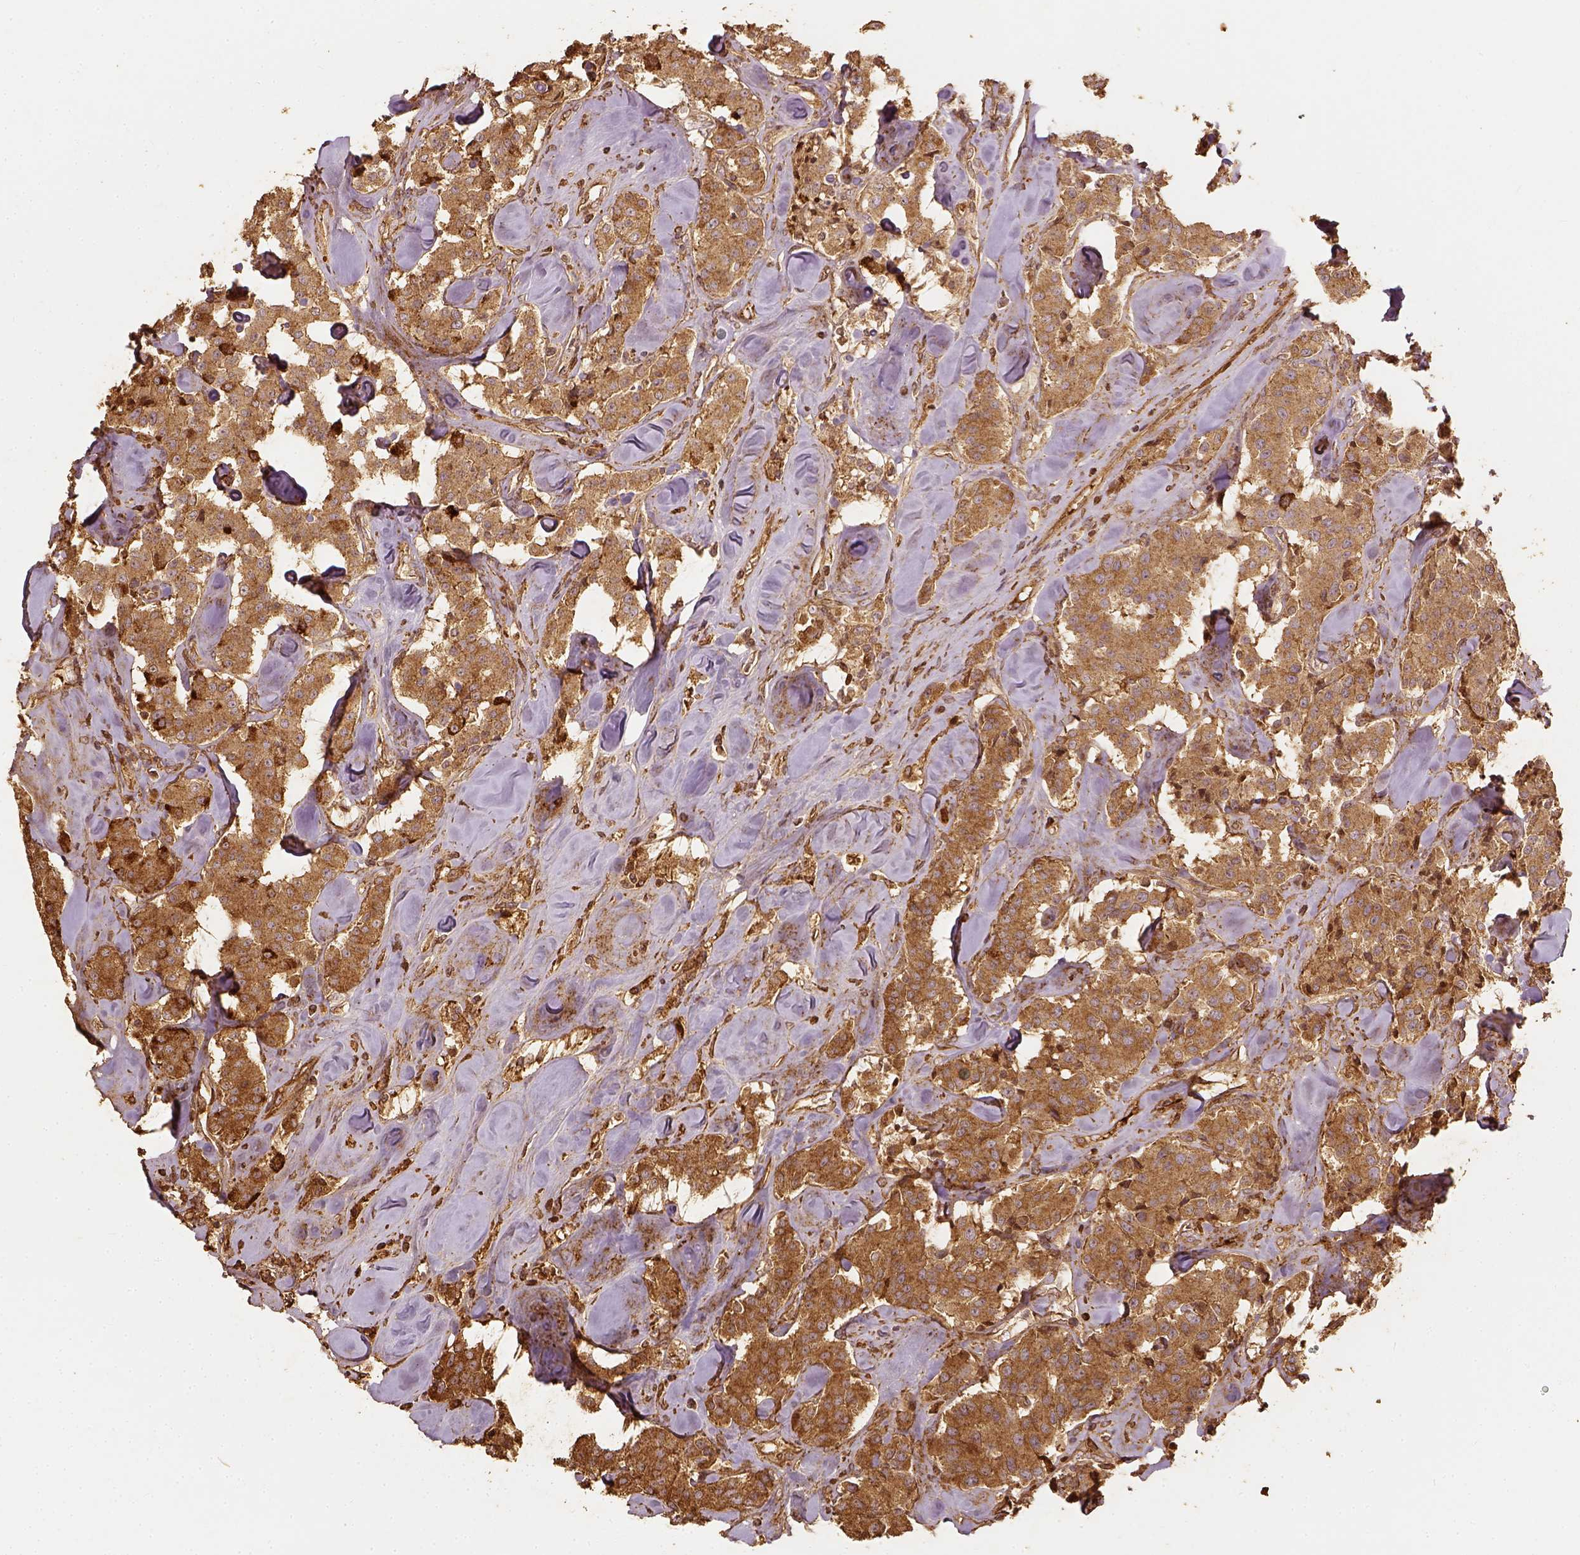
{"staining": {"intensity": "moderate", "quantity": ">75%", "location": "cytoplasmic/membranous"}, "tissue": "carcinoid", "cell_type": "Tumor cells", "image_type": "cancer", "snomed": [{"axis": "morphology", "description": "Carcinoid, malignant, NOS"}, {"axis": "topography", "description": "Pancreas"}], "caption": "Protein staining reveals moderate cytoplasmic/membranous staining in about >75% of tumor cells in malignant carcinoid.", "gene": "VEGFA", "patient": {"sex": "male", "age": 41}}